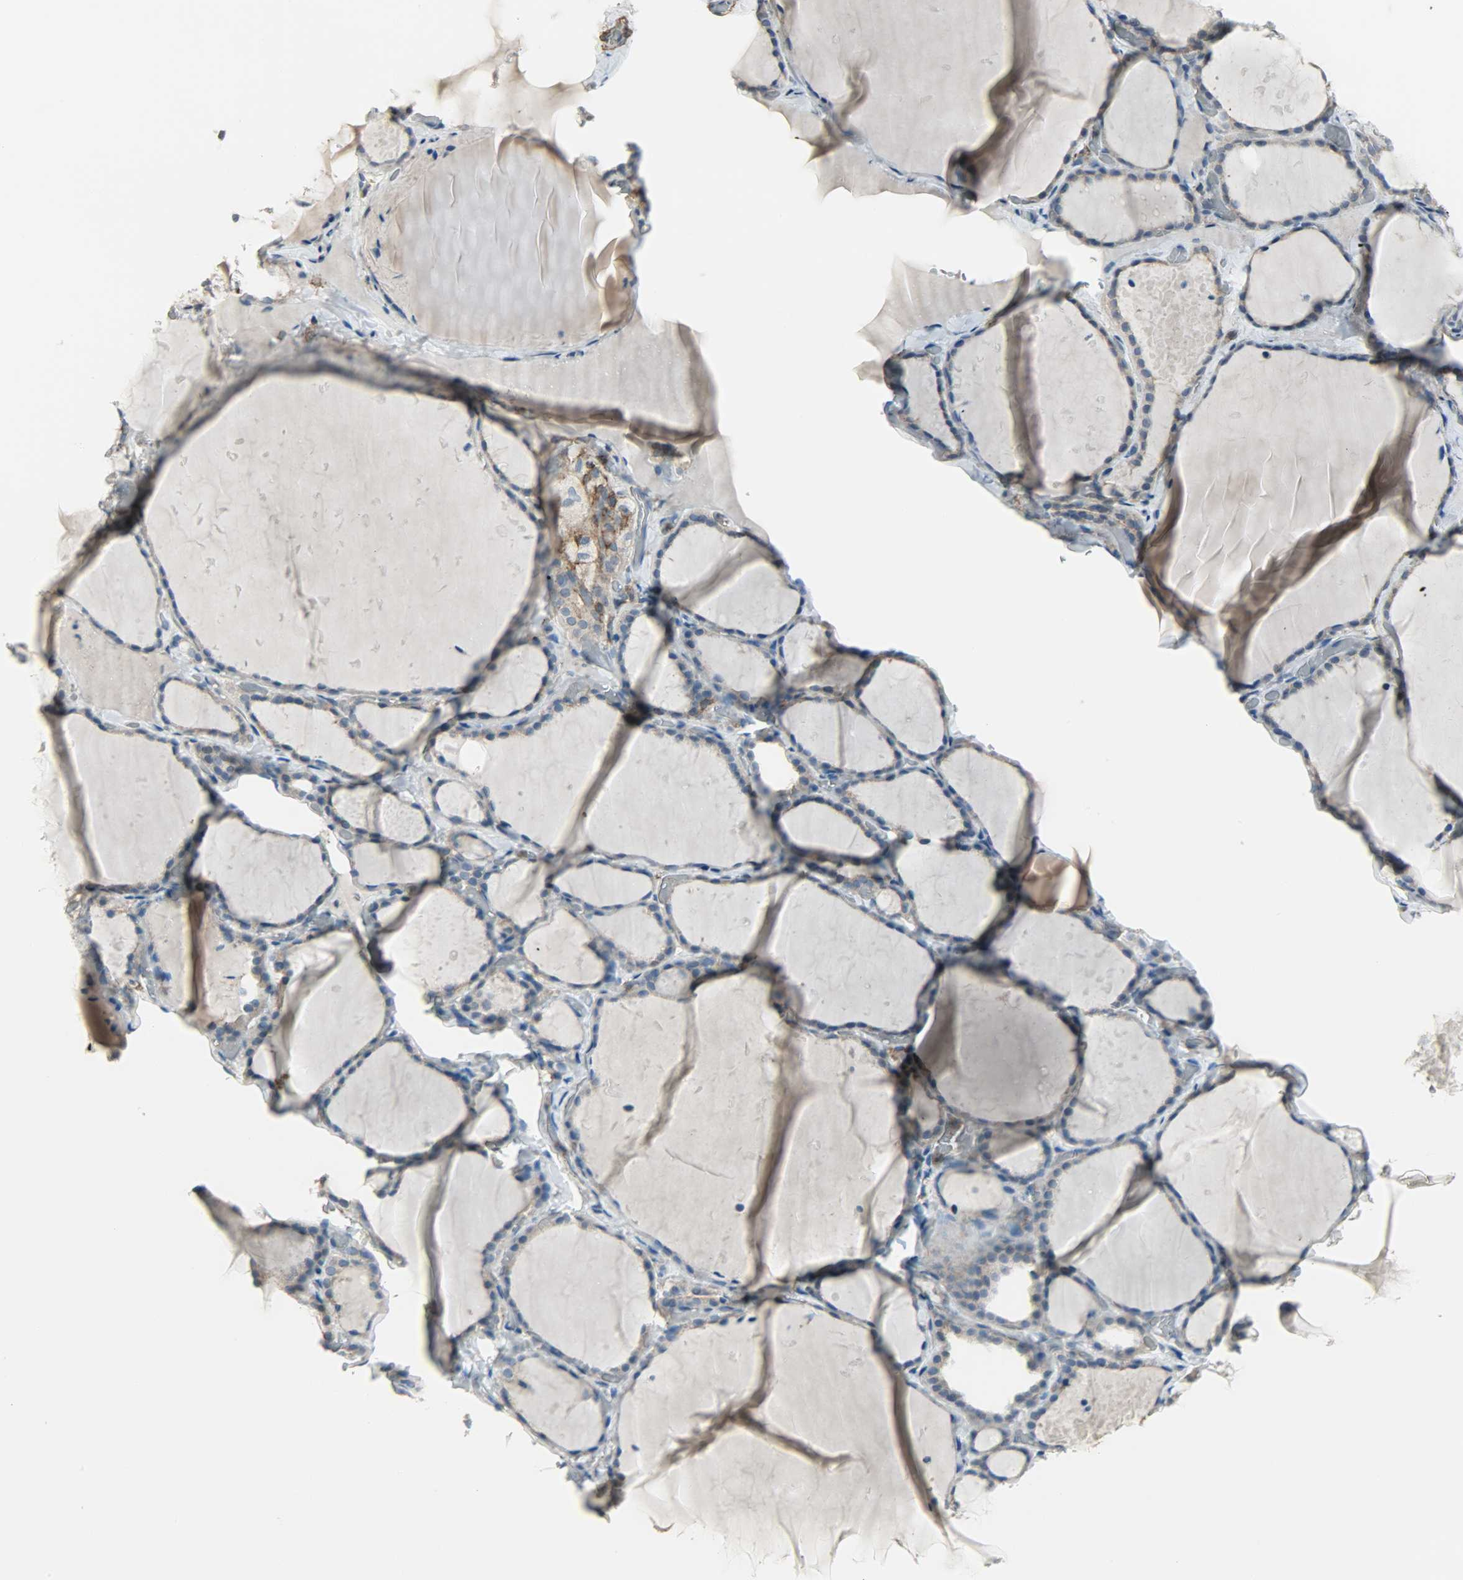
{"staining": {"intensity": "weak", "quantity": "25%-75%", "location": "cytoplasmic/membranous"}, "tissue": "thyroid gland", "cell_type": "Glandular cells", "image_type": "normal", "snomed": [{"axis": "morphology", "description": "Normal tissue, NOS"}, {"axis": "topography", "description": "Thyroid gland"}], "caption": "Immunohistochemistry (IHC) of benign human thyroid gland exhibits low levels of weak cytoplasmic/membranous positivity in approximately 25%-75% of glandular cells. The staining is performed using DAB (3,3'-diaminobenzidine) brown chromogen to label protein expression. The nuclei are counter-stained blue using hematoxylin.", "gene": "DNAJA4", "patient": {"sex": "female", "age": 22}}